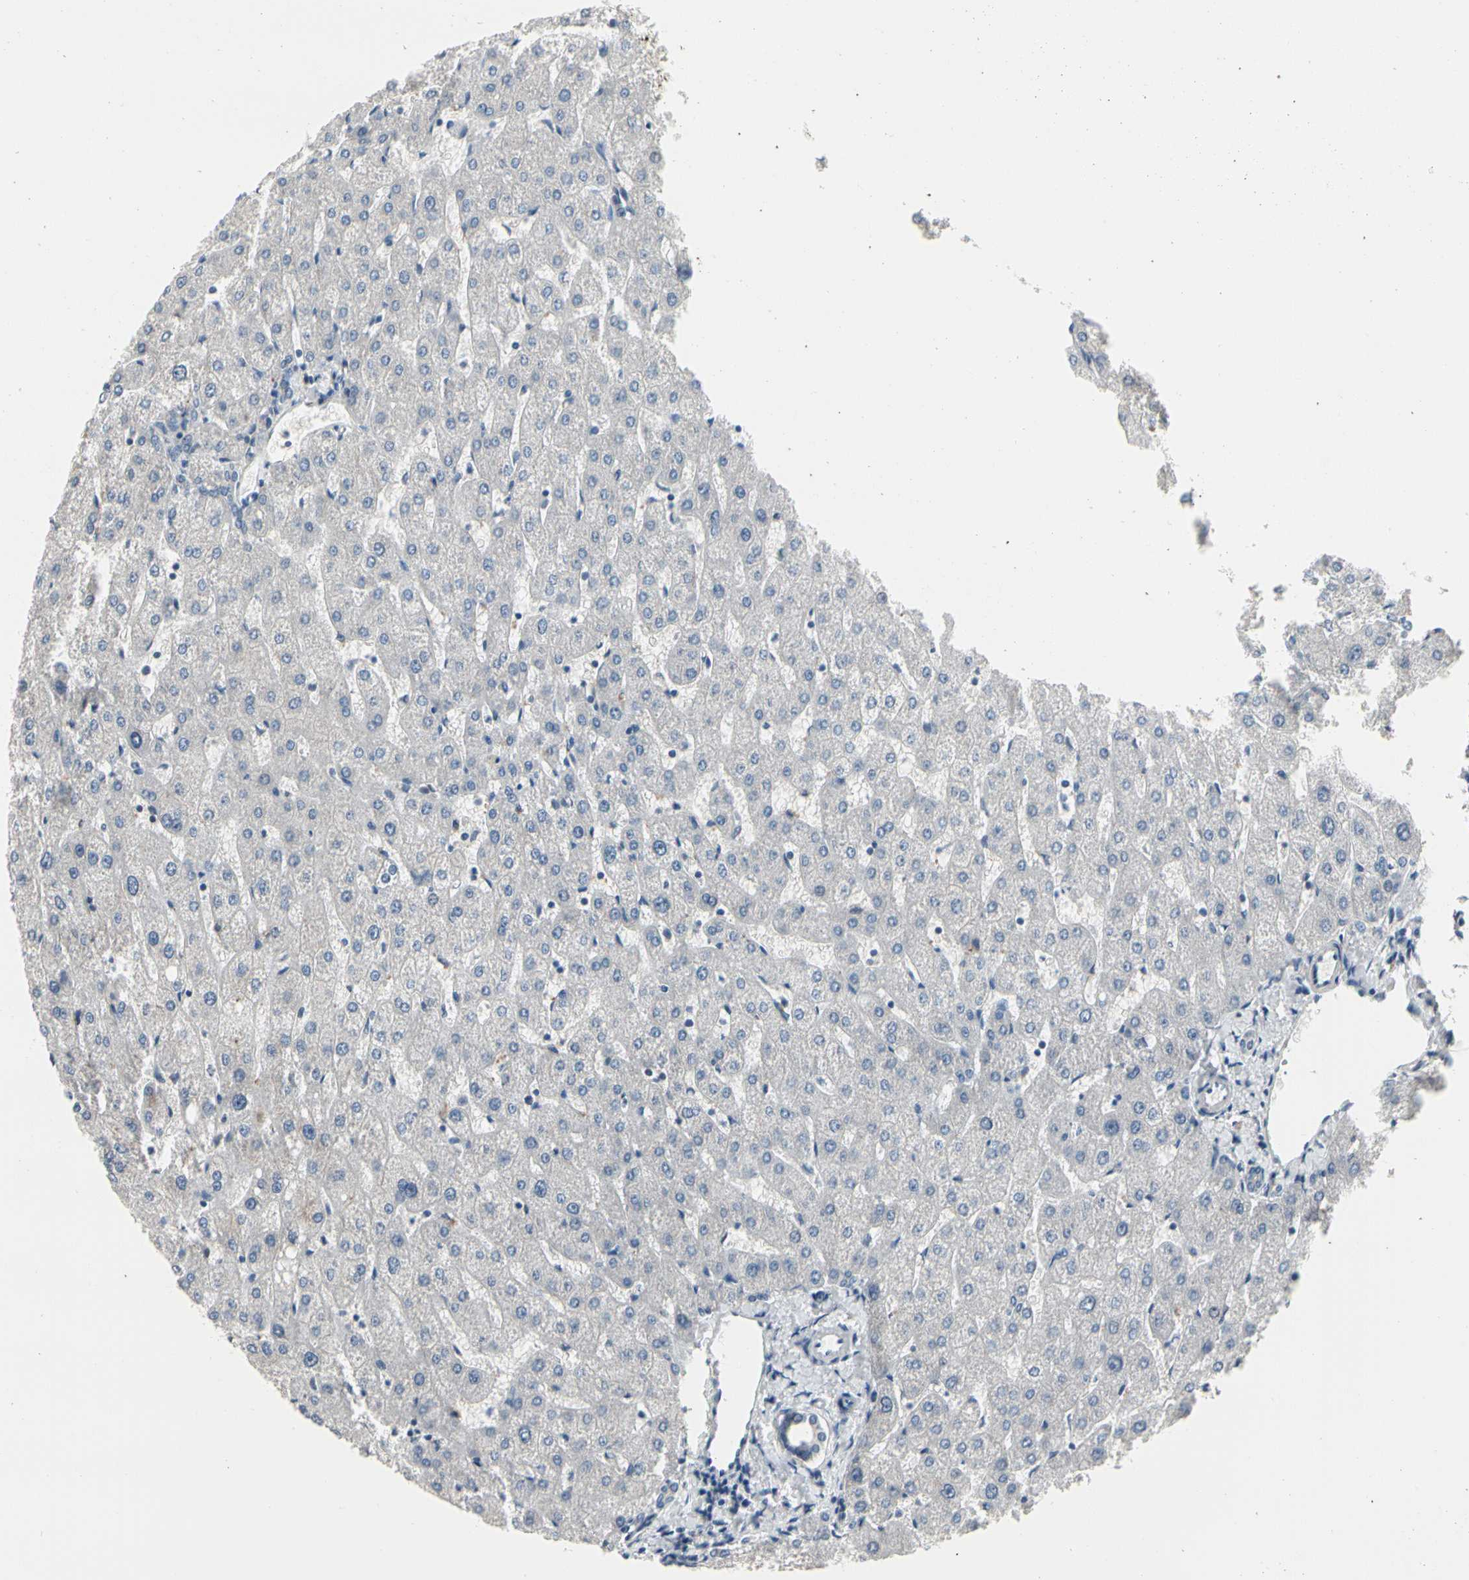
{"staining": {"intensity": "negative", "quantity": "none", "location": "none"}, "tissue": "liver", "cell_type": "Cholangiocytes", "image_type": "normal", "snomed": [{"axis": "morphology", "description": "Normal tissue, NOS"}, {"axis": "topography", "description": "Liver"}], "caption": "Normal liver was stained to show a protein in brown. There is no significant expression in cholangiocytes. Nuclei are stained in blue.", "gene": "SV2A", "patient": {"sex": "male", "age": 67}}